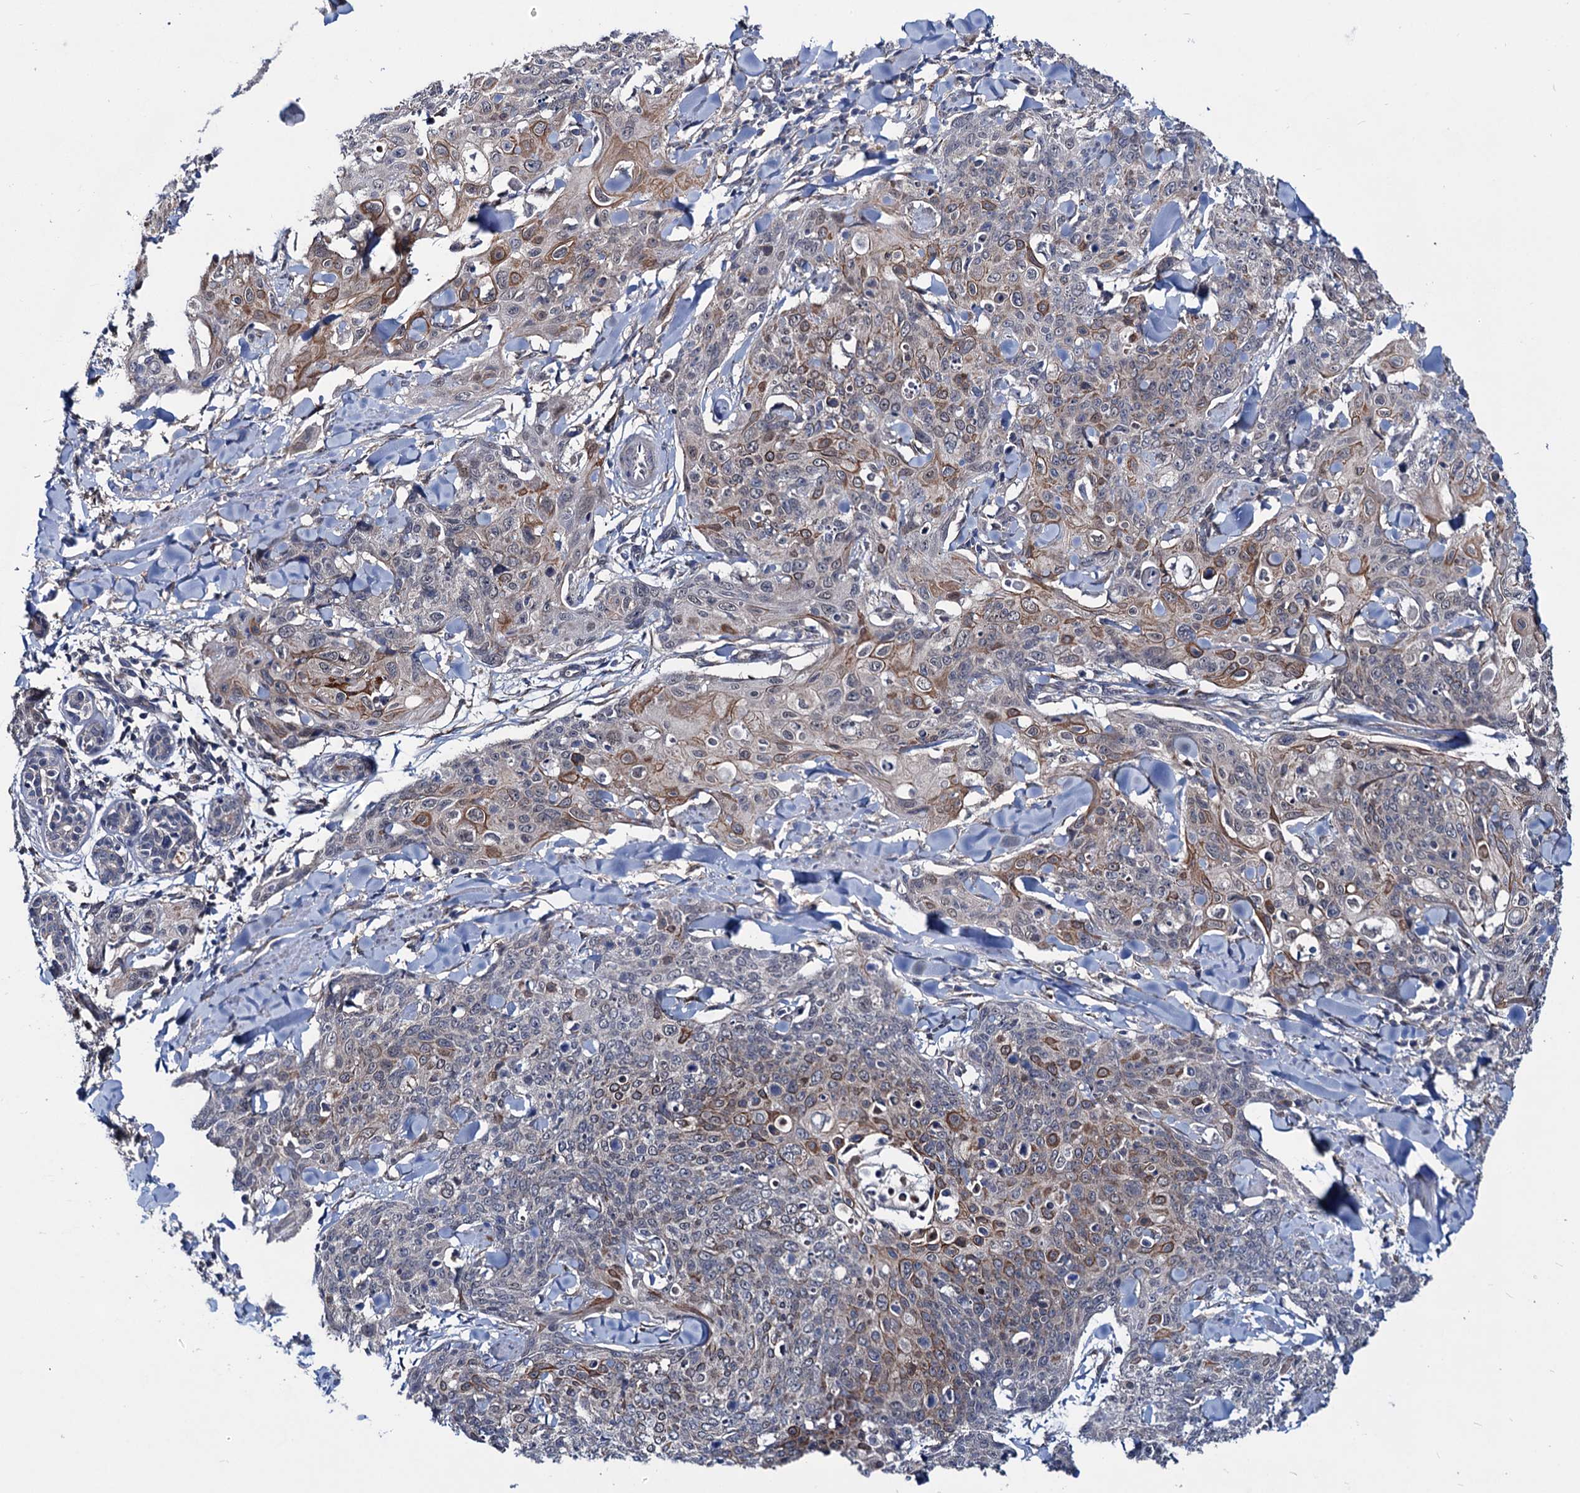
{"staining": {"intensity": "moderate", "quantity": "<25%", "location": "cytoplasmic/membranous"}, "tissue": "skin cancer", "cell_type": "Tumor cells", "image_type": "cancer", "snomed": [{"axis": "morphology", "description": "Squamous cell carcinoma, NOS"}, {"axis": "topography", "description": "Skin"}, {"axis": "topography", "description": "Vulva"}], "caption": "Protein staining of skin cancer (squamous cell carcinoma) tissue exhibits moderate cytoplasmic/membranous positivity in about <25% of tumor cells.", "gene": "EYA4", "patient": {"sex": "female", "age": 85}}